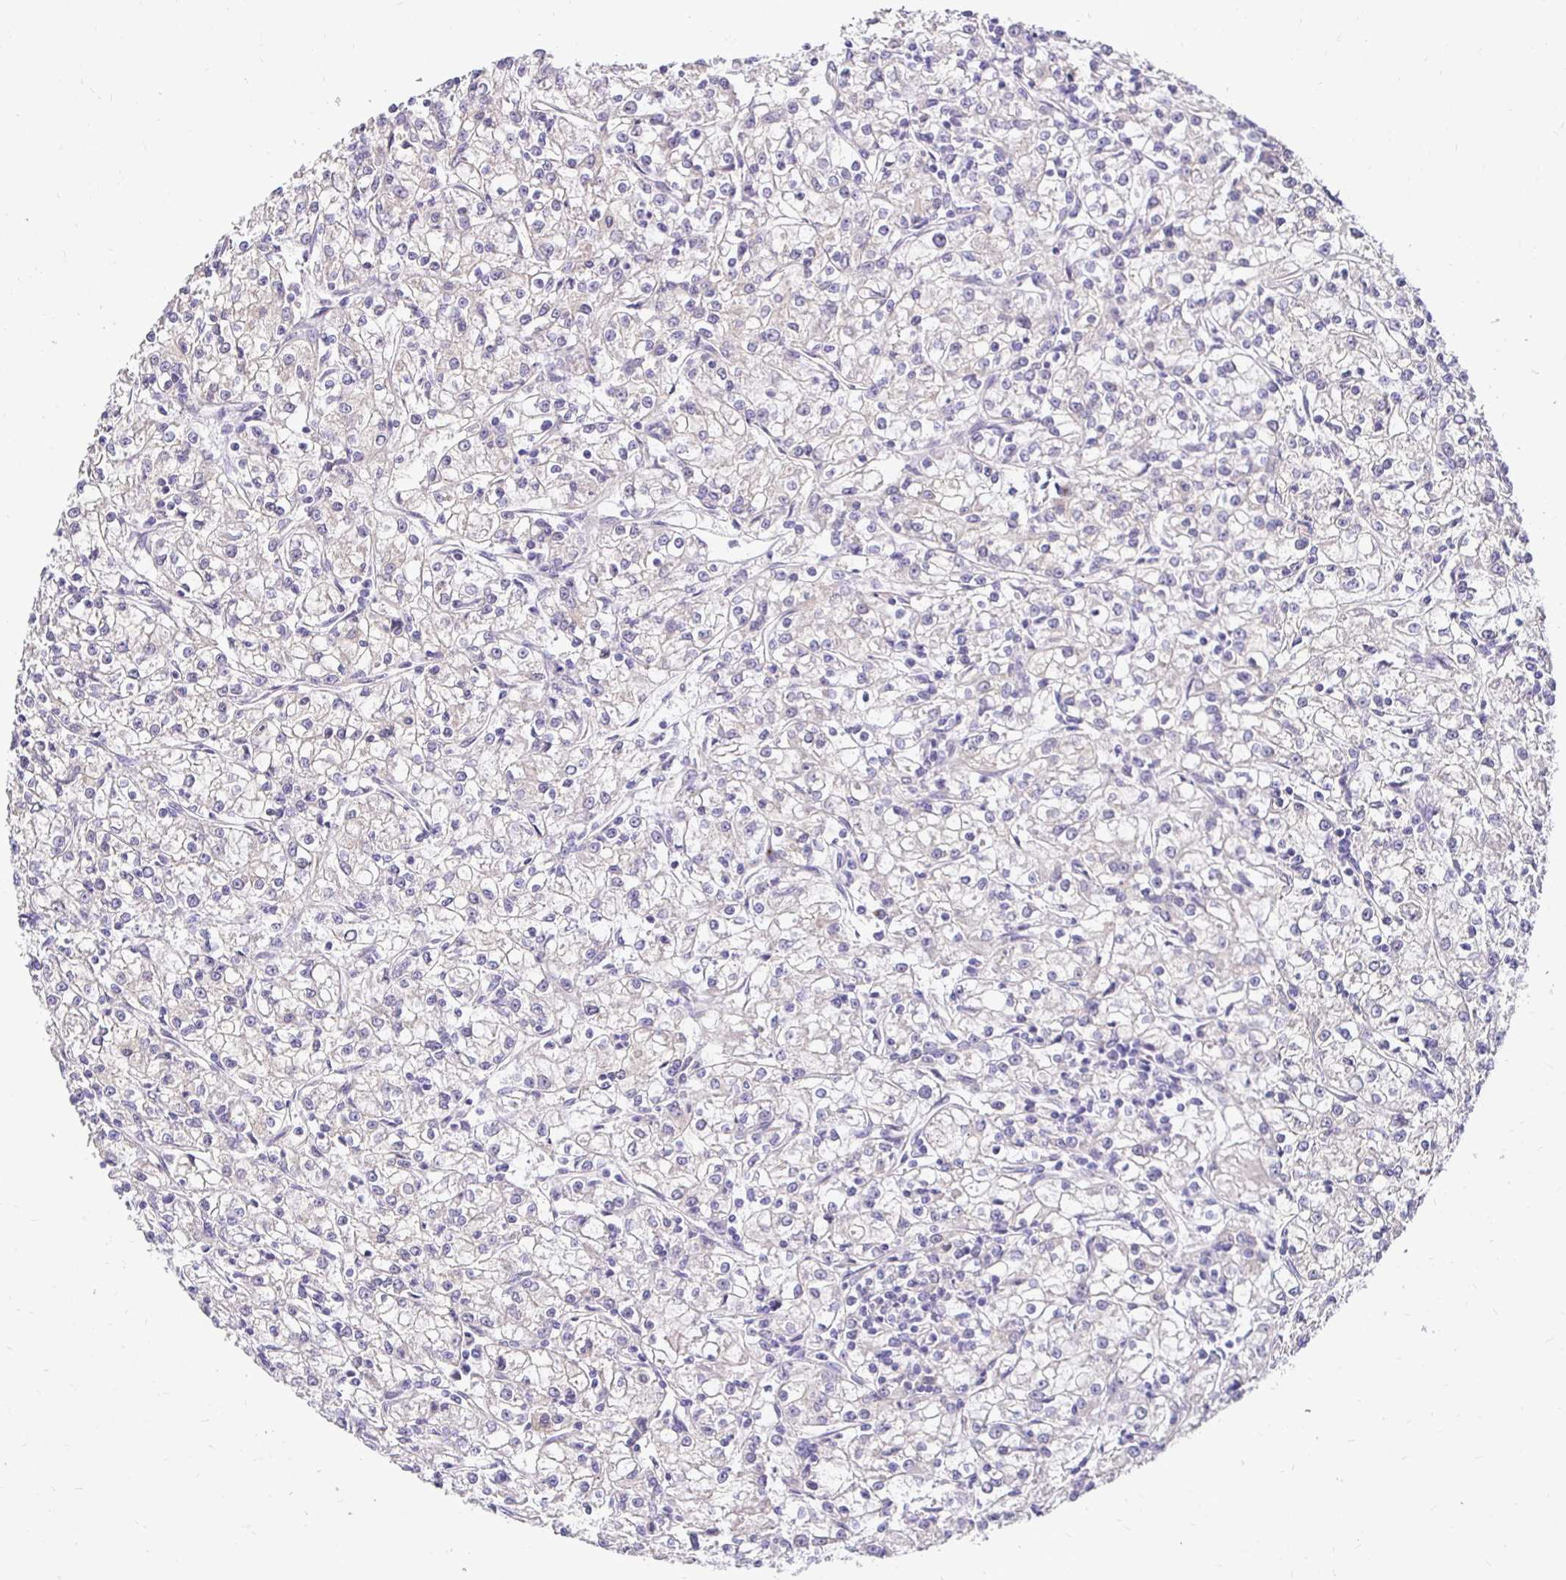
{"staining": {"intensity": "negative", "quantity": "none", "location": "none"}, "tissue": "renal cancer", "cell_type": "Tumor cells", "image_type": "cancer", "snomed": [{"axis": "morphology", "description": "Adenocarcinoma, NOS"}, {"axis": "topography", "description": "Kidney"}], "caption": "Micrograph shows no protein positivity in tumor cells of renal cancer (adenocarcinoma) tissue. (DAB (3,3'-diaminobenzidine) immunohistochemistry (IHC) with hematoxylin counter stain).", "gene": "SLC9A1", "patient": {"sex": "female", "age": 59}}